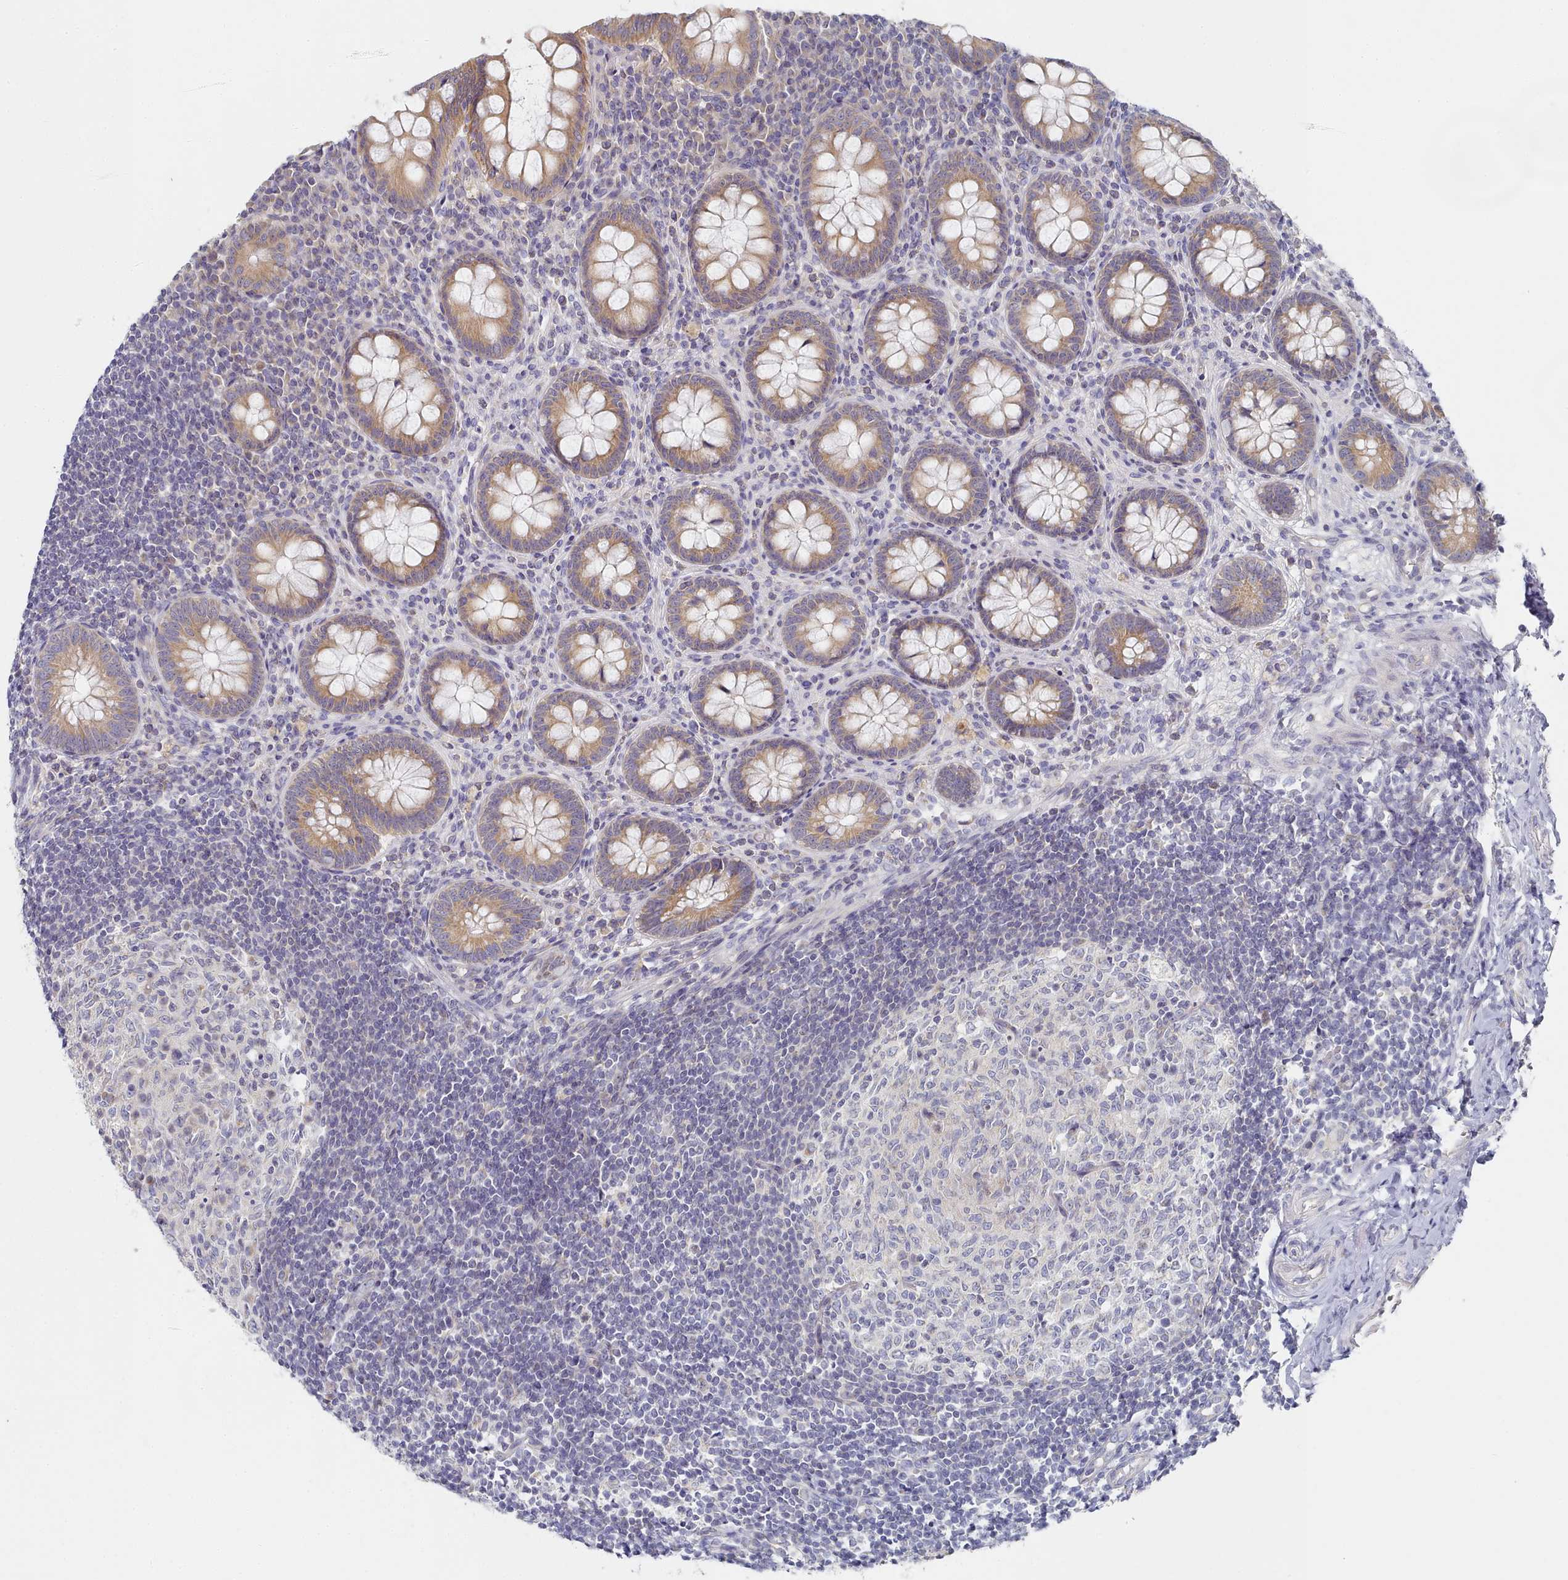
{"staining": {"intensity": "moderate", "quantity": ">75%", "location": "cytoplasmic/membranous"}, "tissue": "appendix", "cell_type": "Glandular cells", "image_type": "normal", "snomed": [{"axis": "morphology", "description": "Normal tissue, NOS"}, {"axis": "topography", "description": "Appendix"}], "caption": "There is medium levels of moderate cytoplasmic/membranous positivity in glandular cells of benign appendix, as demonstrated by immunohistochemical staining (brown color).", "gene": "TYW1B", "patient": {"sex": "female", "age": 33}}